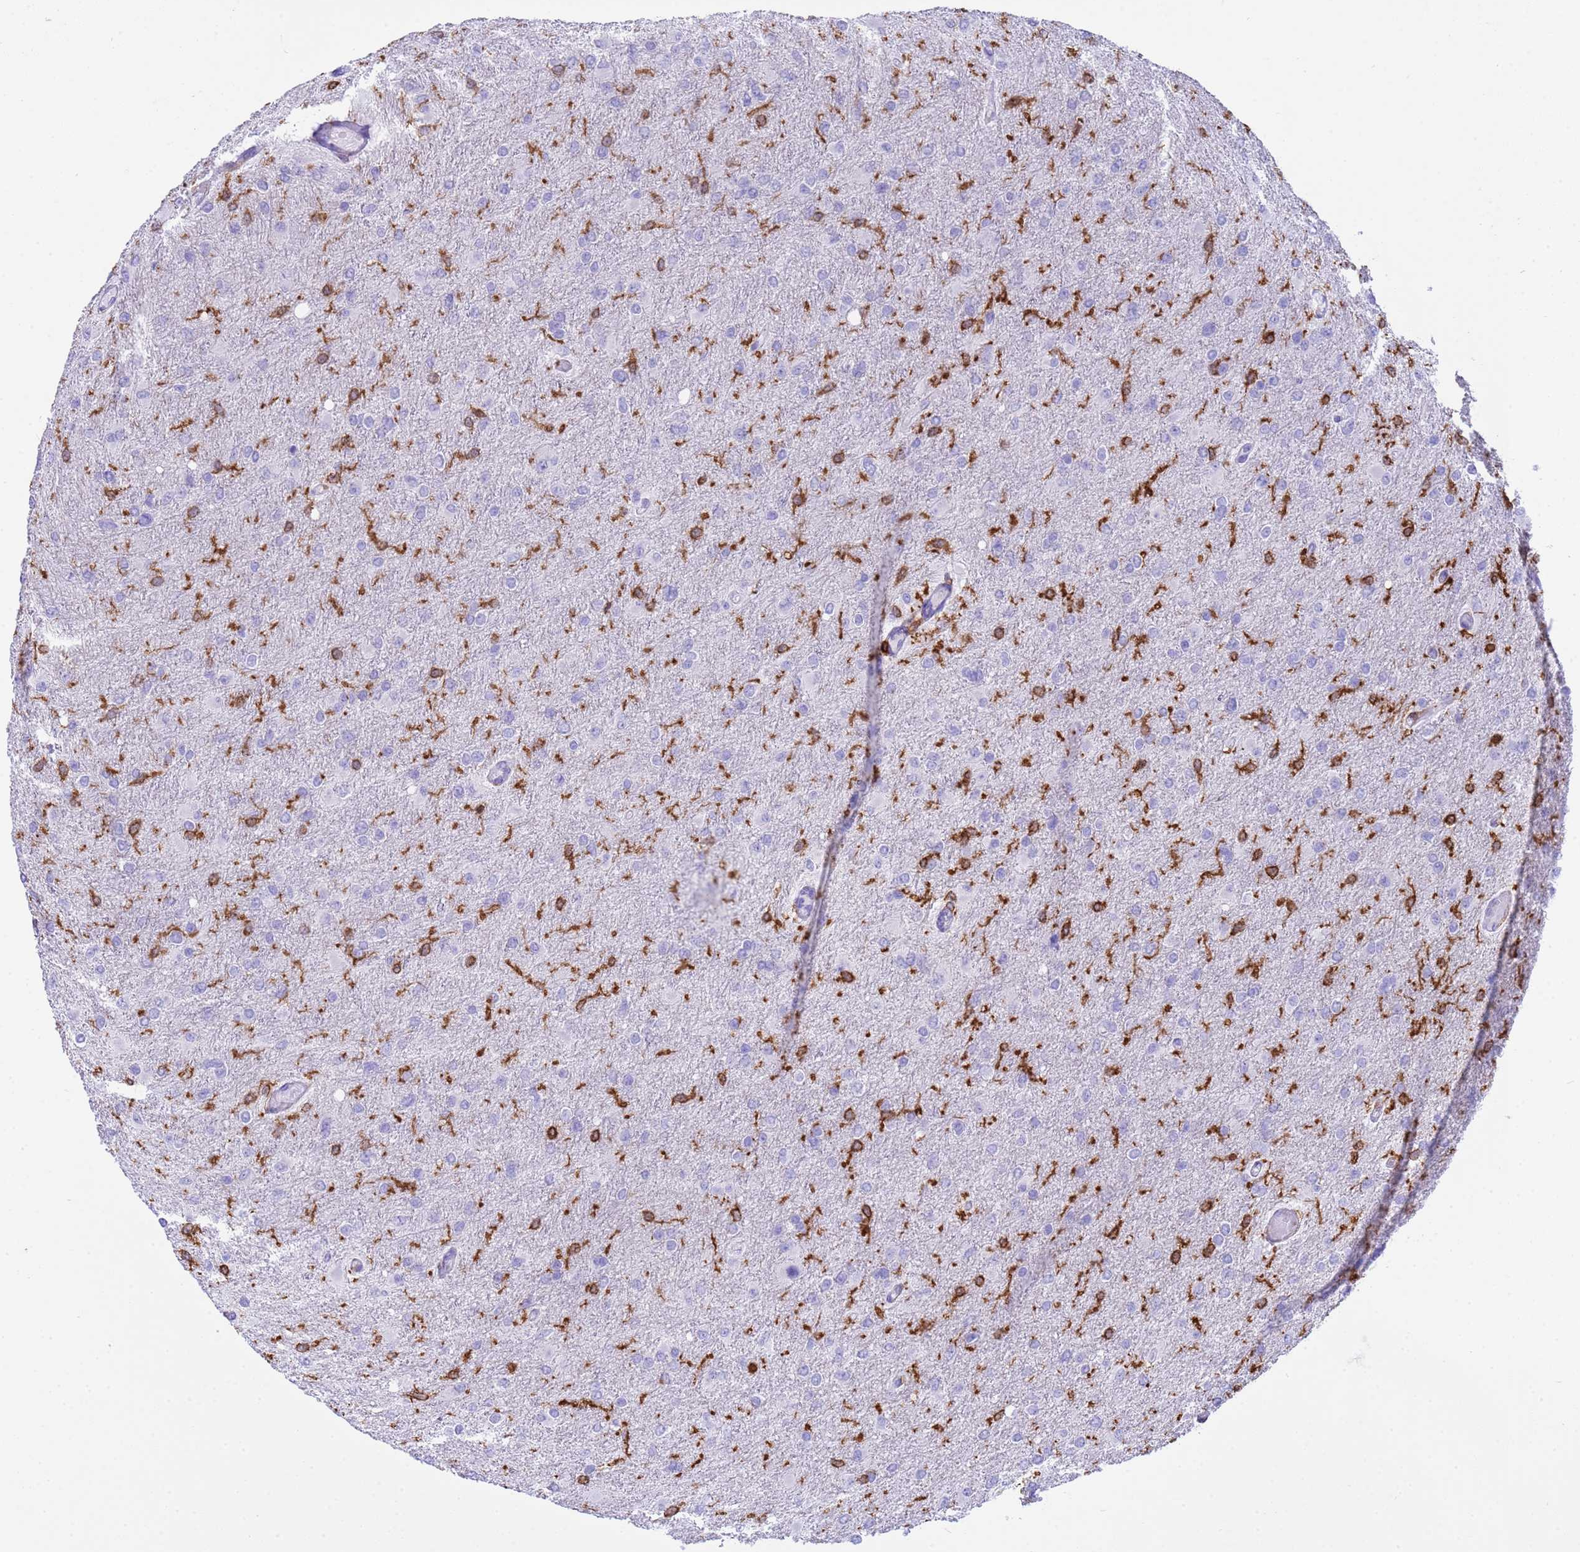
{"staining": {"intensity": "negative", "quantity": "none", "location": "none"}, "tissue": "glioma", "cell_type": "Tumor cells", "image_type": "cancer", "snomed": [{"axis": "morphology", "description": "Glioma, malignant, High grade"}, {"axis": "topography", "description": "Cerebral cortex"}], "caption": "Immunohistochemical staining of human glioma exhibits no significant staining in tumor cells.", "gene": "IRF5", "patient": {"sex": "female", "age": 36}}